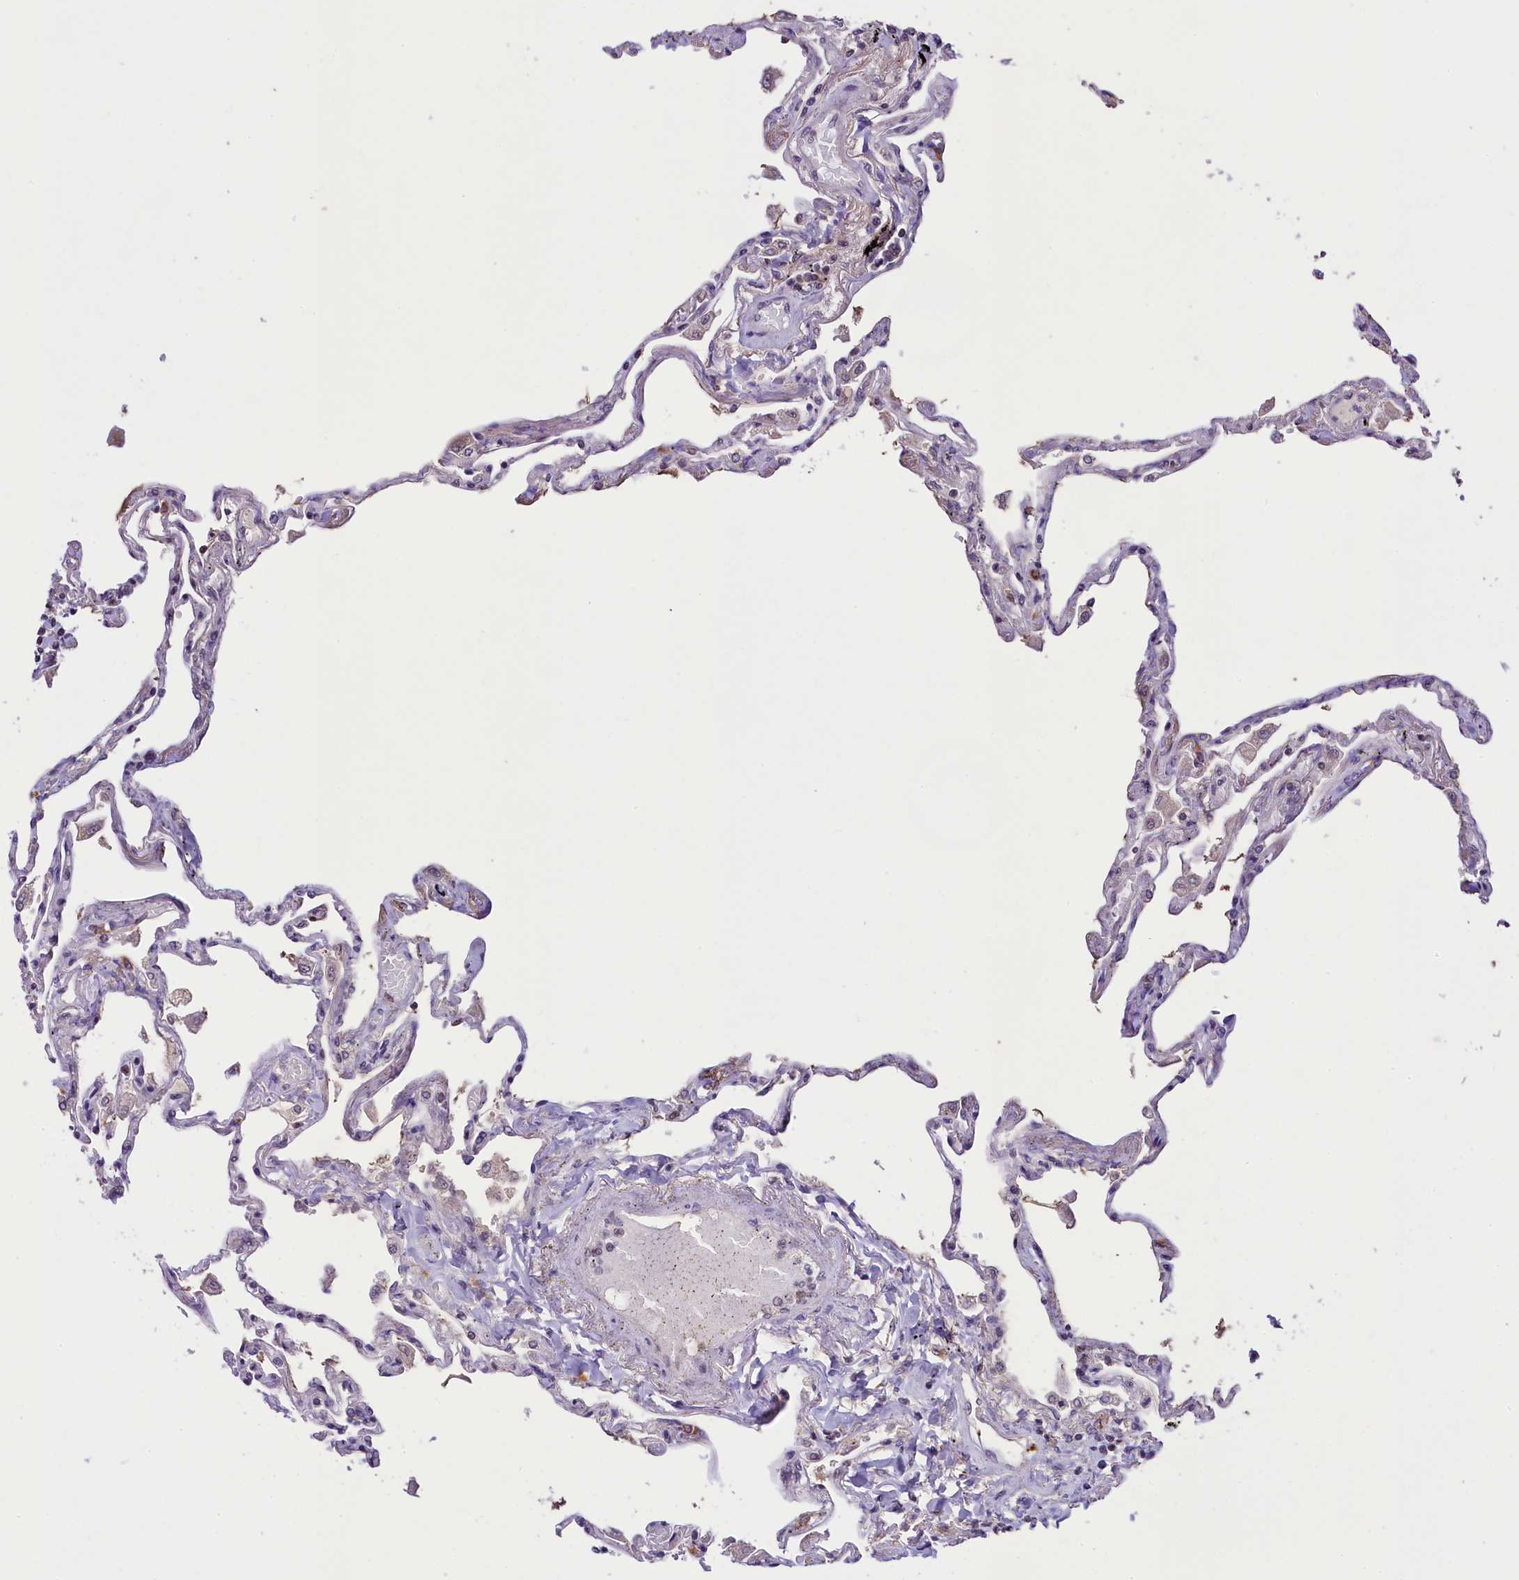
{"staining": {"intensity": "moderate", "quantity": "<25%", "location": "cytoplasmic/membranous"}, "tissue": "lung", "cell_type": "Alveolar cells", "image_type": "normal", "snomed": [{"axis": "morphology", "description": "Normal tissue, NOS"}, {"axis": "topography", "description": "Lung"}], "caption": "This image exhibits benign lung stained with immunohistochemistry to label a protein in brown. The cytoplasmic/membranous of alveolar cells show moderate positivity for the protein. Nuclei are counter-stained blue.", "gene": "PAF1", "patient": {"sex": "female", "age": 67}}